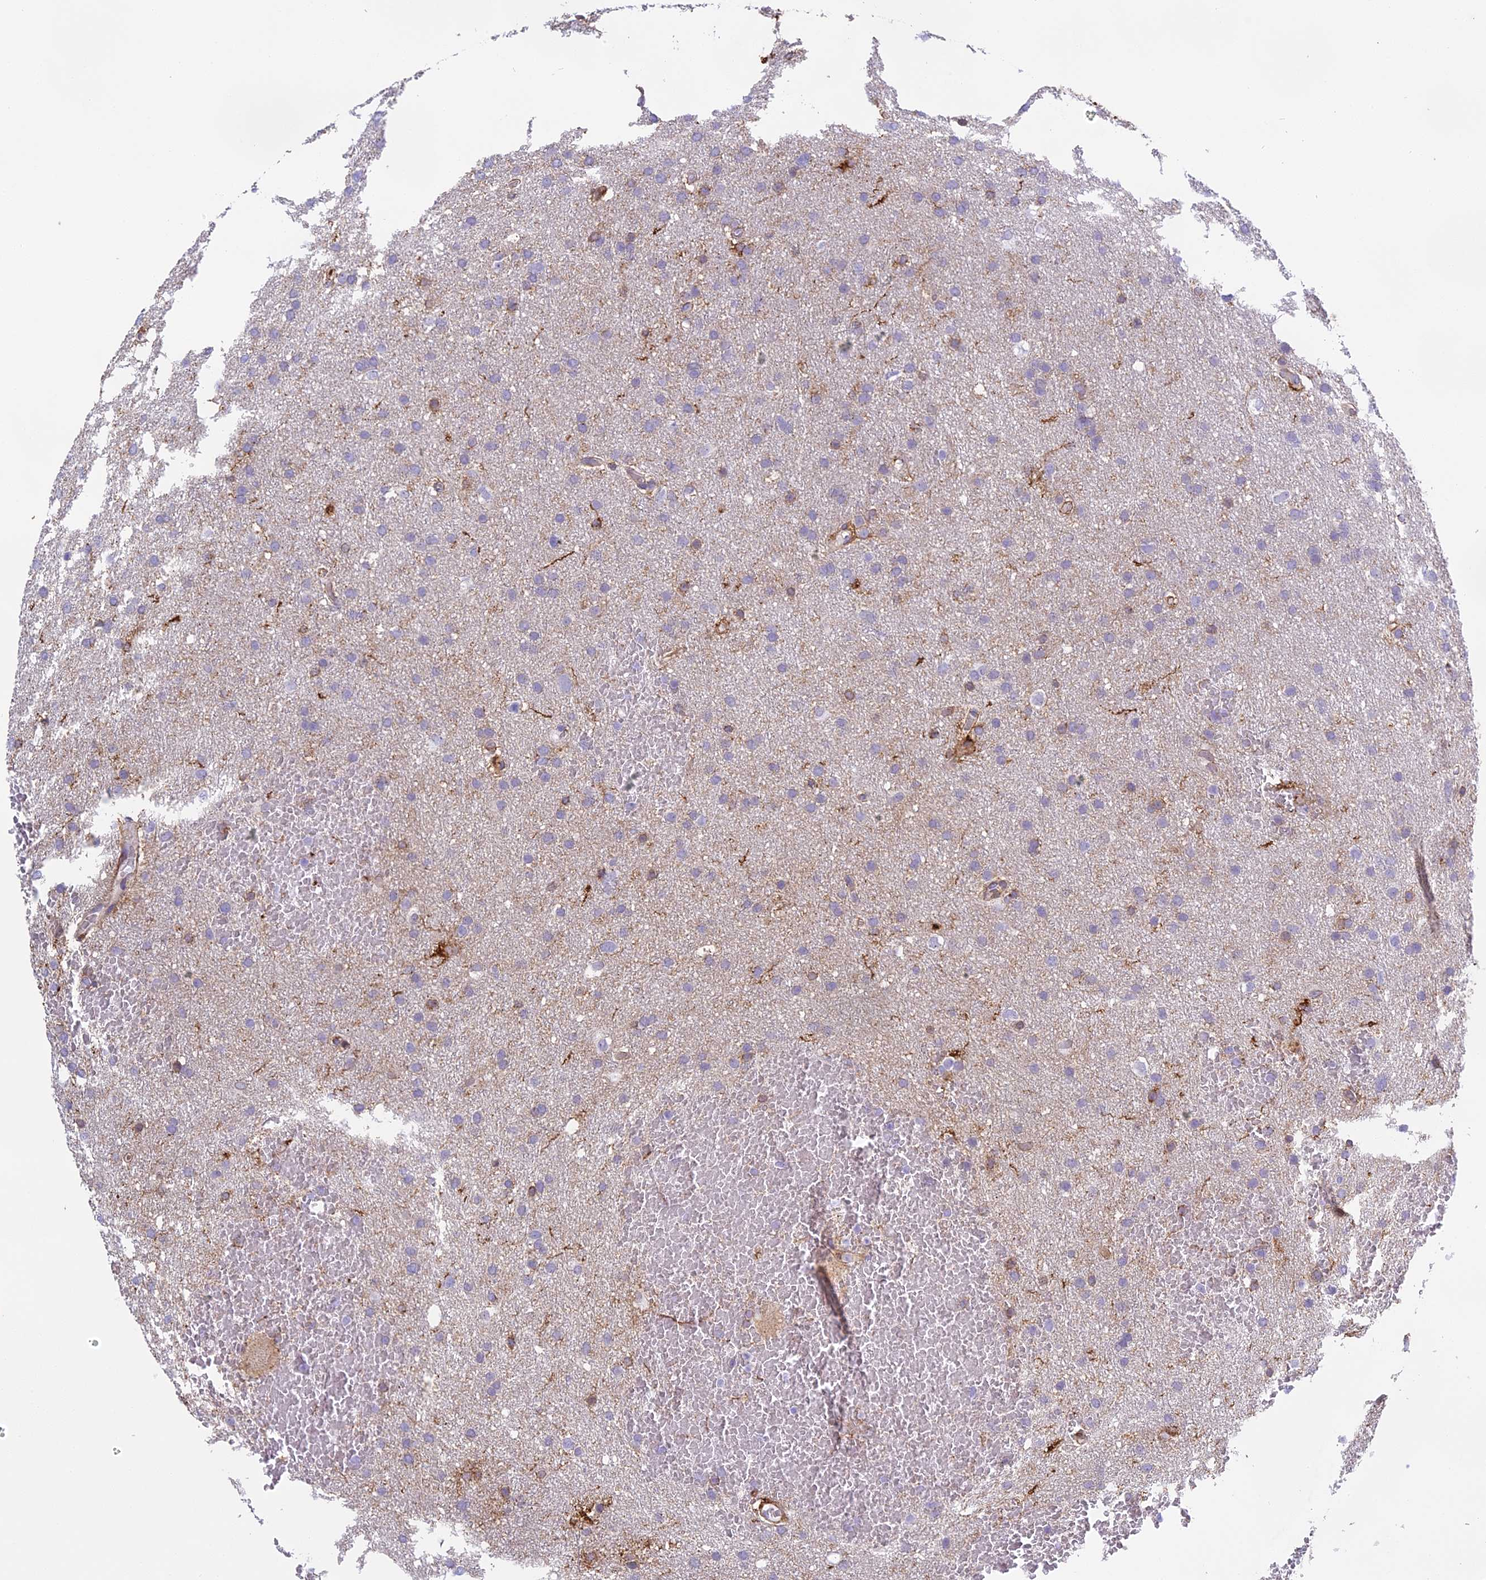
{"staining": {"intensity": "negative", "quantity": "none", "location": "none"}, "tissue": "glioma", "cell_type": "Tumor cells", "image_type": "cancer", "snomed": [{"axis": "morphology", "description": "Glioma, malignant, High grade"}, {"axis": "topography", "description": "Cerebral cortex"}], "caption": "Immunohistochemistry (IHC) photomicrograph of neoplastic tissue: malignant glioma (high-grade) stained with DAB demonstrates no significant protein positivity in tumor cells.", "gene": "TMEM255B", "patient": {"sex": "female", "age": 36}}